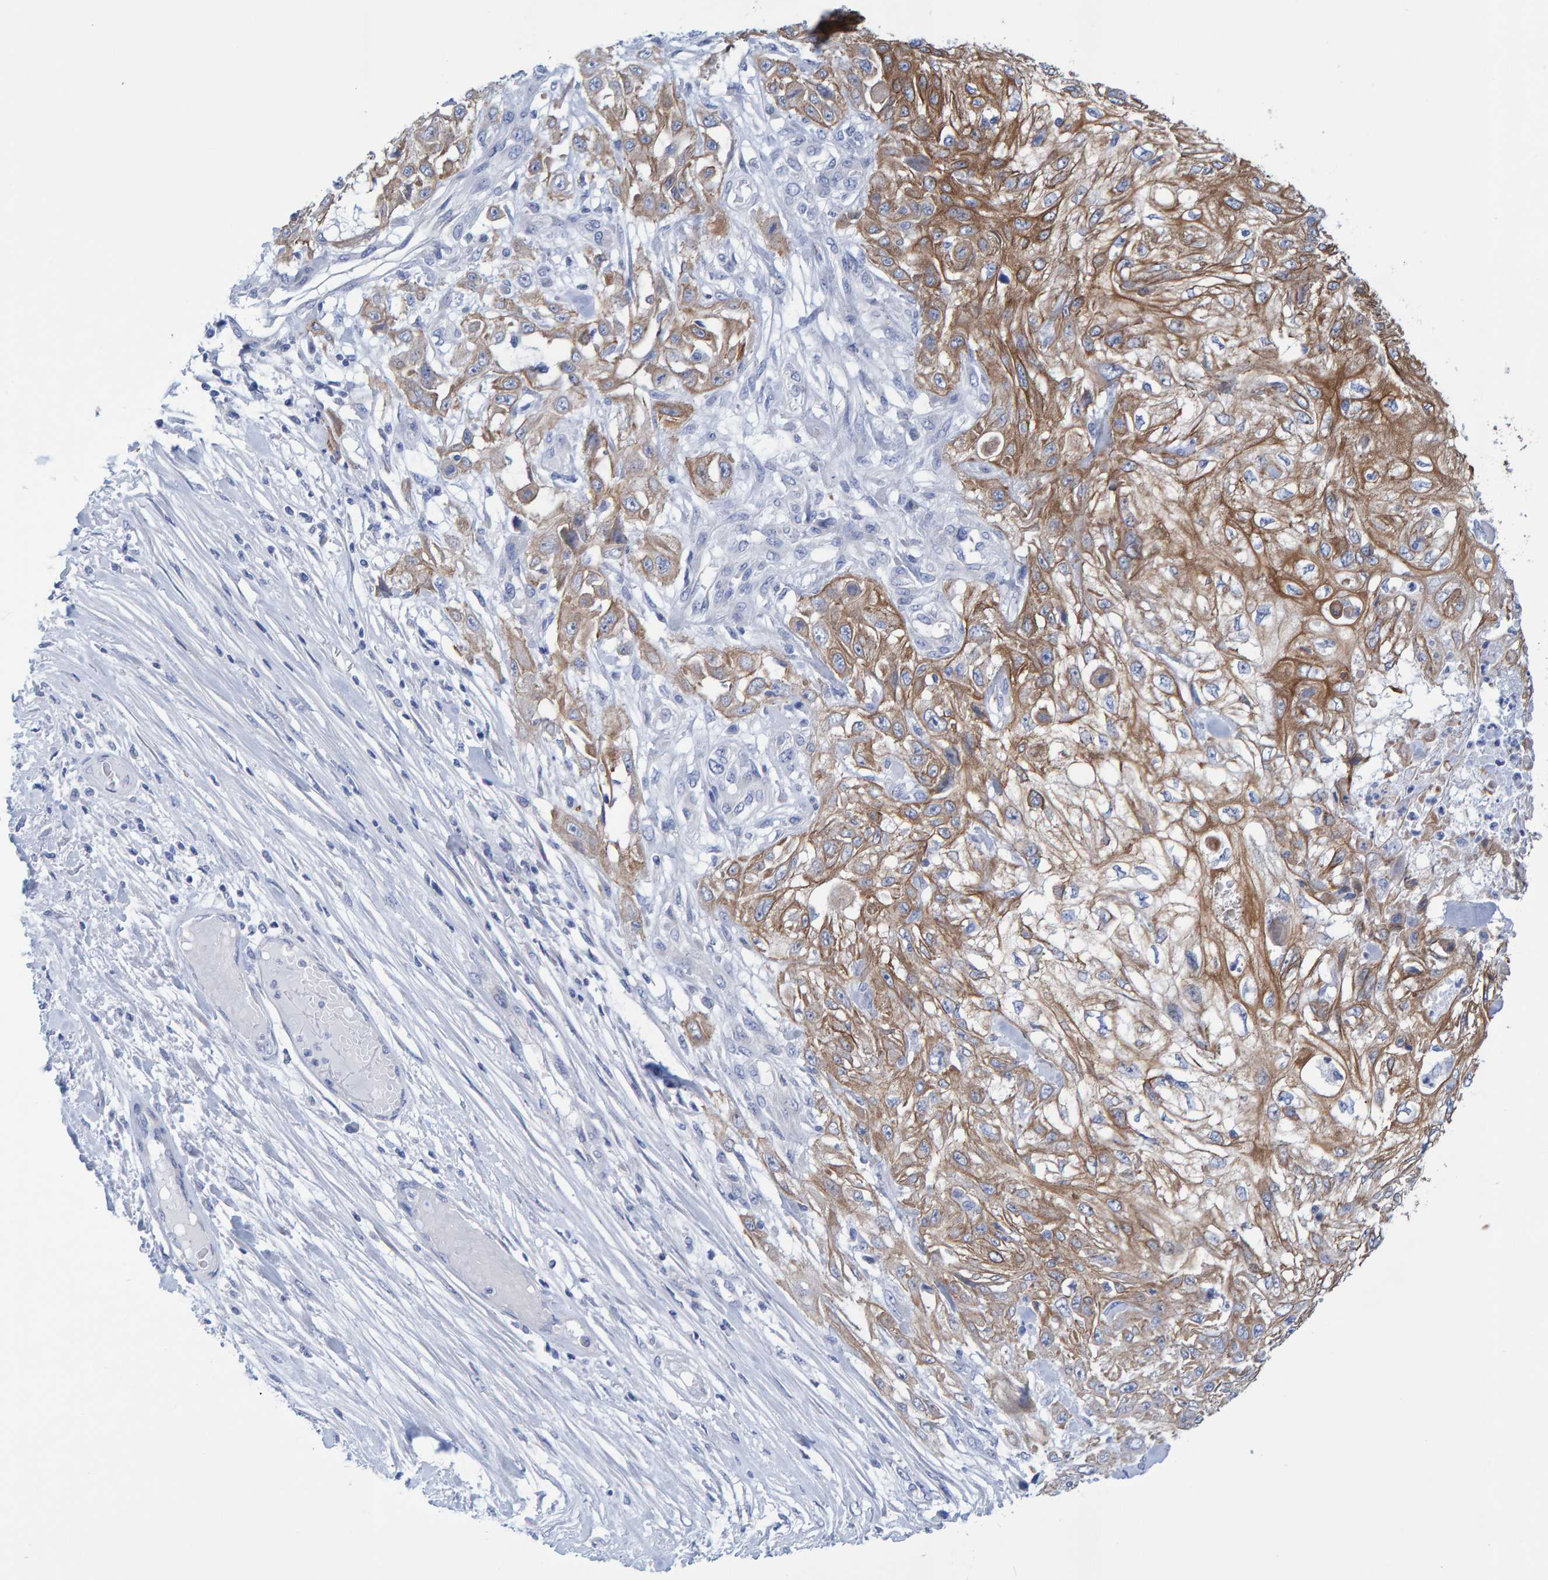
{"staining": {"intensity": "moderate", "quantity": ">75%", "location": "cytoplasmic/membranous"}, "tissue": "skin cancer", "cell_type": "Tumor cells", "image_type": "cancer", "snomed": [{"axis": "morphology", "description": "Squamous cell carcinoma, NOS"}, {"axis": "morphology", "description": "Squamous cell carcinoma, metastatic, NOS"}, {"axis": "topography", "description": "Skin"}, {"axis": "topography", "description": "Lymph node"}], "caption": "About >75% of tumor cells in skin cancer (metastatic squamous cell carcinoma) demonstrate moderate cytoplasmic/membranous protein staining as visualized by brown immunohistochemical staining.", "gene": "JAKMIP3", "patient": {"sex": "male", "age": 75}}